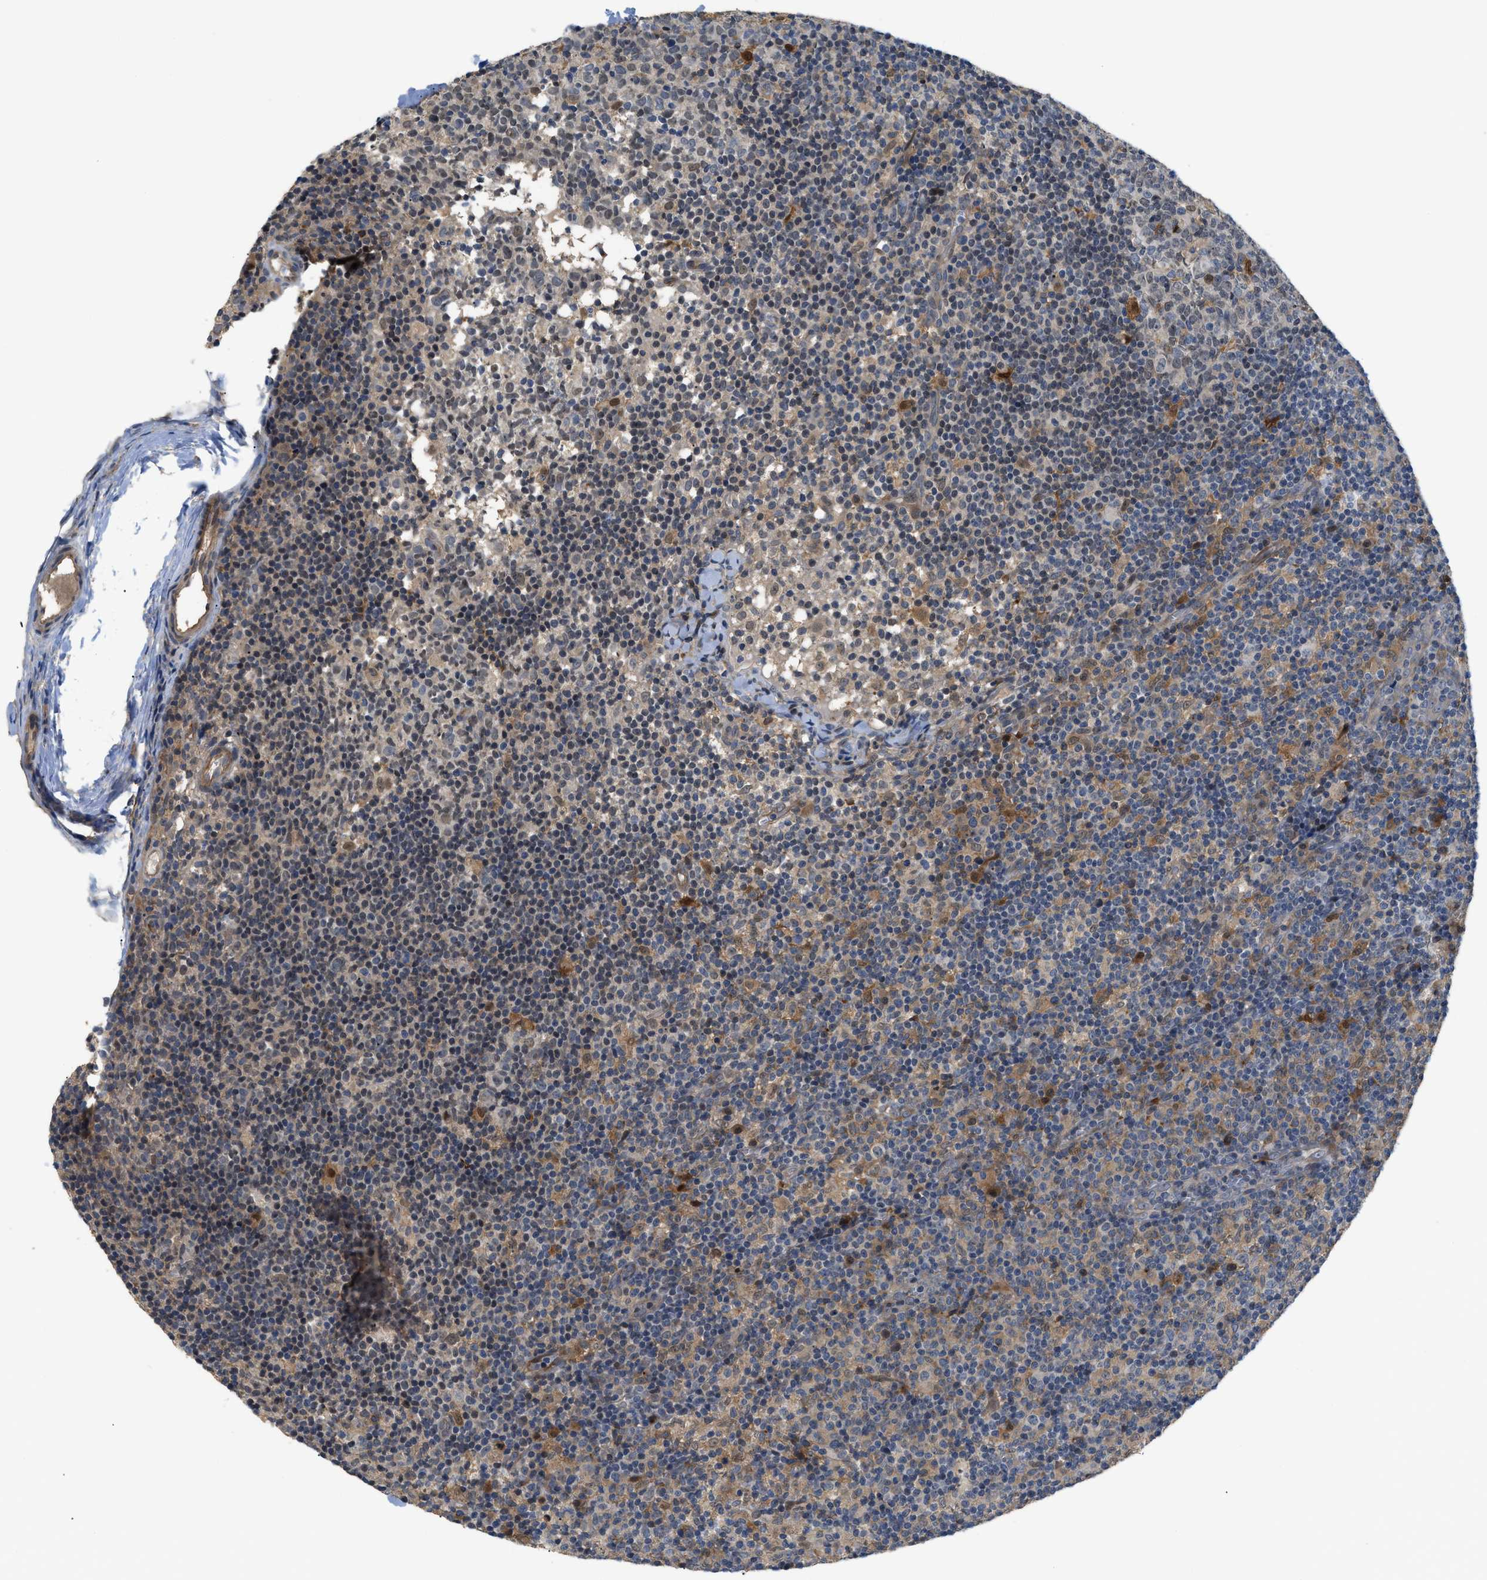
{"staining": {"intensity": "weak", "quantity": "25%-75%", "location": "nuclear"}, "tissue": "lymph node", "cell_type": "Germinal center cells", "image_type": "normal", "snomed": [{"axis": "morphology", "description": "Normal tissue, NOS"}, {"axis": "morphology", "description": "Inflammation, NOS"}, {"axis": "topography", "description": "Lymph node"}], "caption": "Lymph node was stained to show a protein in brown. There is low levels of weak nuclear staining in about 25%-75% of germinal center cells. (Stains: DAB in brown, nuclei in blue, Microscopy: brightfield microscopy at high magnification).", "gene": "TRAK2", "patient": {"sex": "male", "age": 55}}